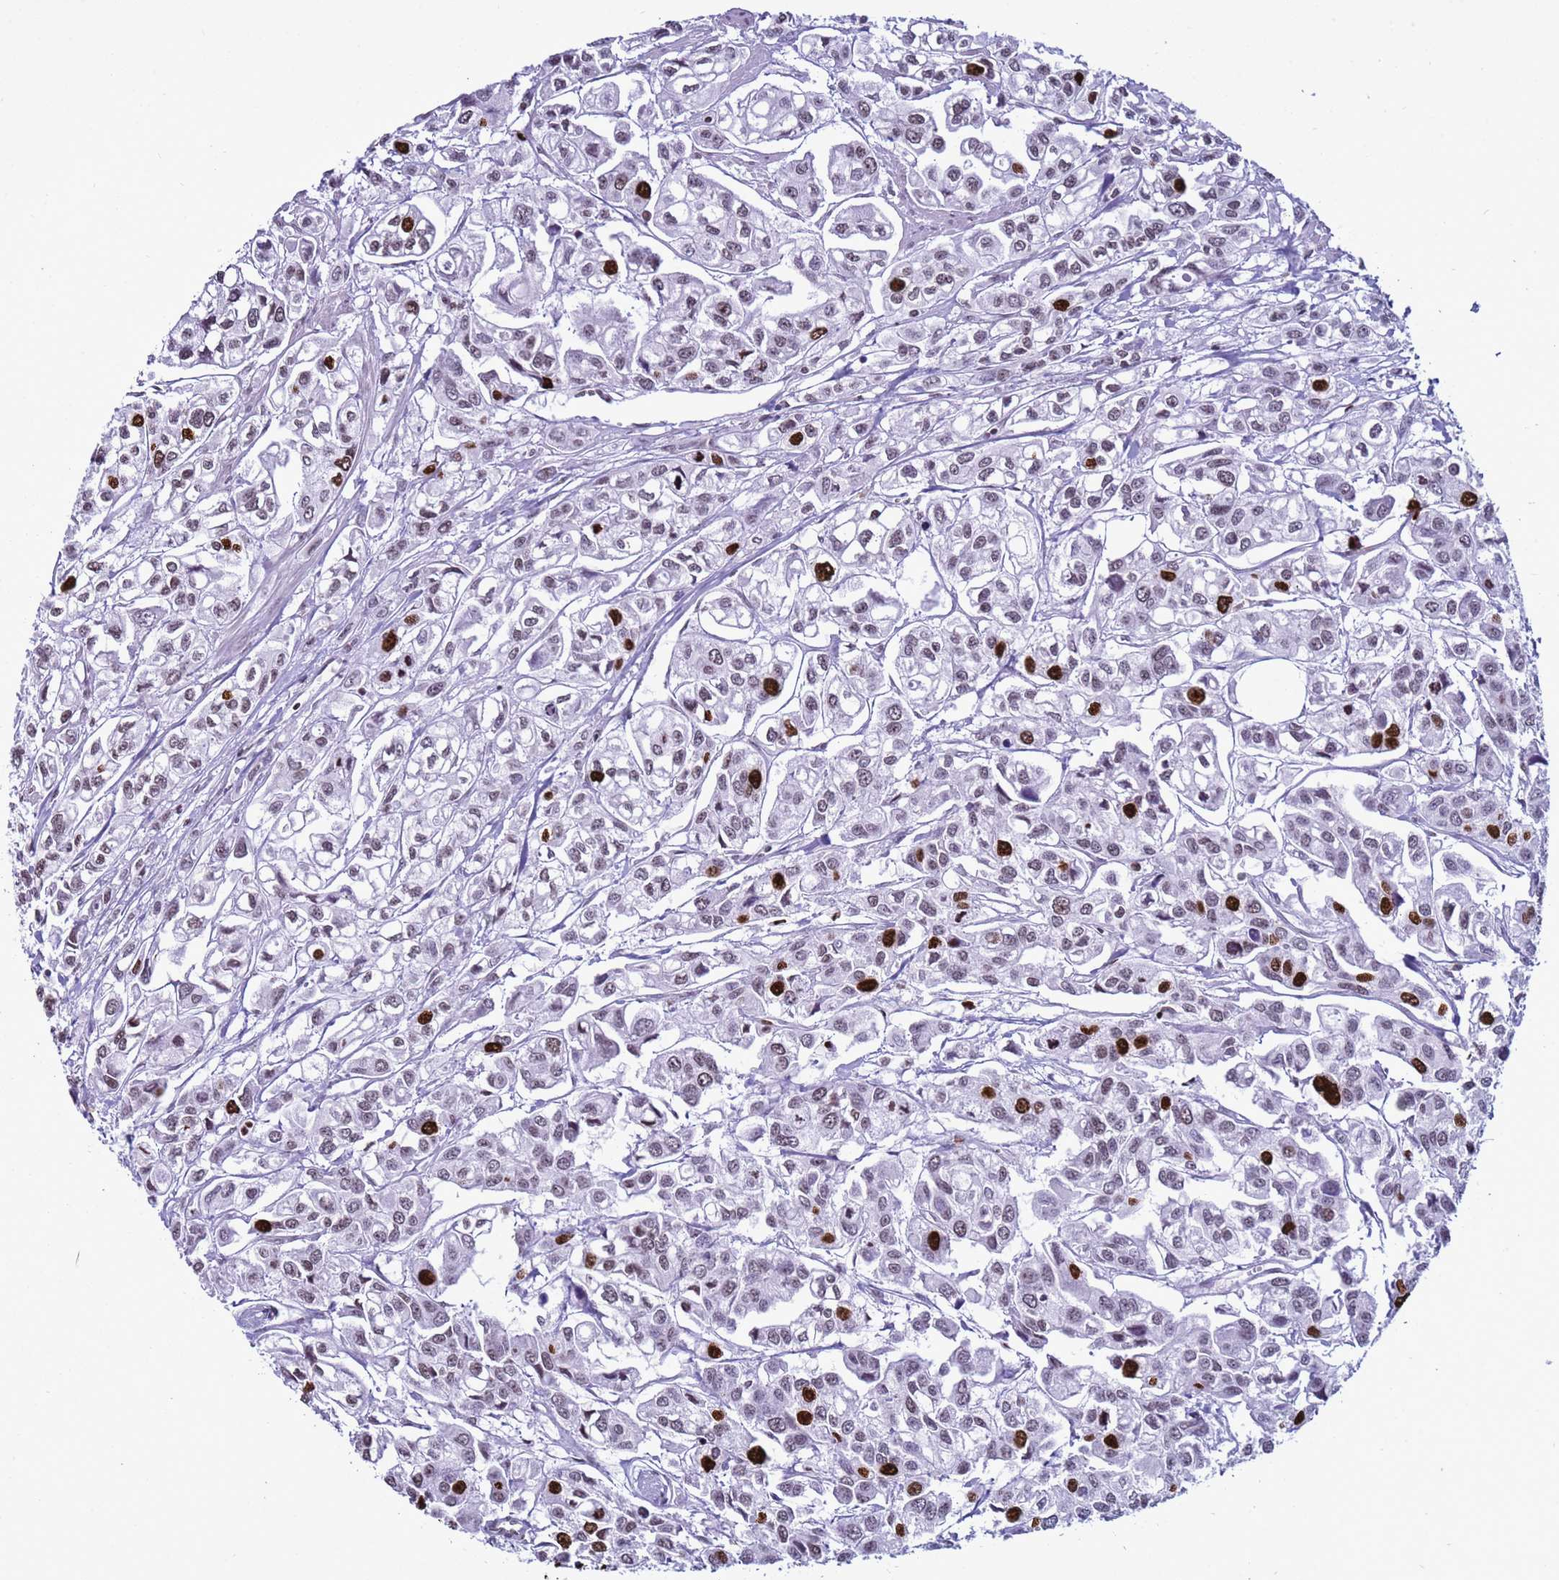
{"staining": {"intensity": "strong", "quantity": "<25%", "location": "nuclear"}, "tissue": "urothelial cancer", "cell_type": "Tumor cells", "image_type": "cancer", "snomed": [{"axis": "morphology", "description": "Urothelial carcinoma, High grade"}, {"axis": "topography", "description": "Urinary bladder"}], "caption": "An image of human high-grade urothelial carcinoma stained for a protein demonstrates strong nuclear brown staining in tumor cells.", "gene": "H4C8", "patient": {"sex": "male", "age": 67}}